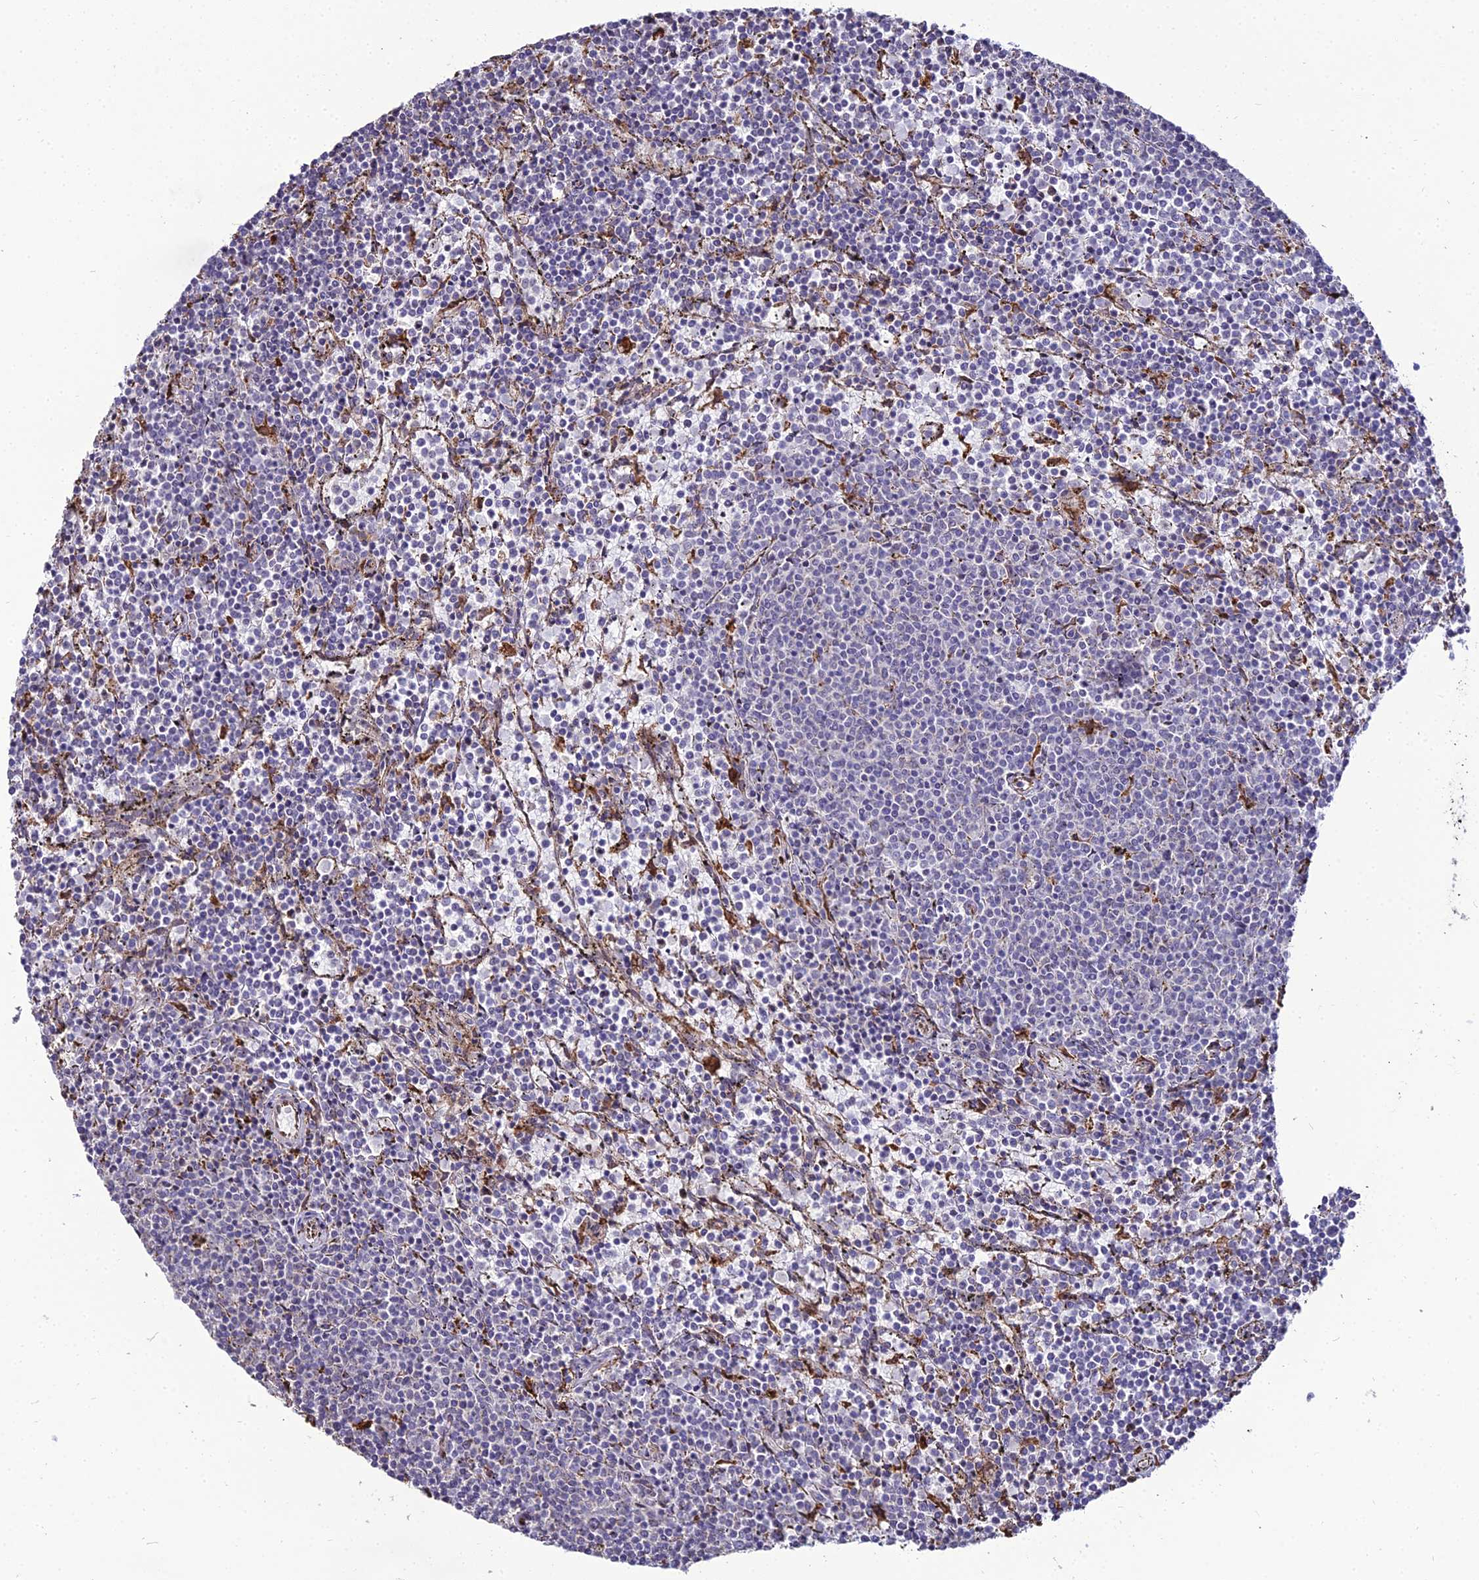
{"staining": {"intensity": "negative", "quantity": "none", "location": "none"}, "tissue": "lymphoma", "cell_type": "Tumor cells", "image_type": "cancer", "snomed": [{"axis": "morphology", "description": "Malignant lymphoma, non-Hodgkin's type, Low grade"}, {"axis": "topography", "description": "Spleen"}], "caption": "This is an IHC image of human low-grade malignant lymphoma, non-Hodgkin's type. There is no staining in tumor cells.", "gene": "TROAP", "patient": {"sex": "female", "age": 50}}